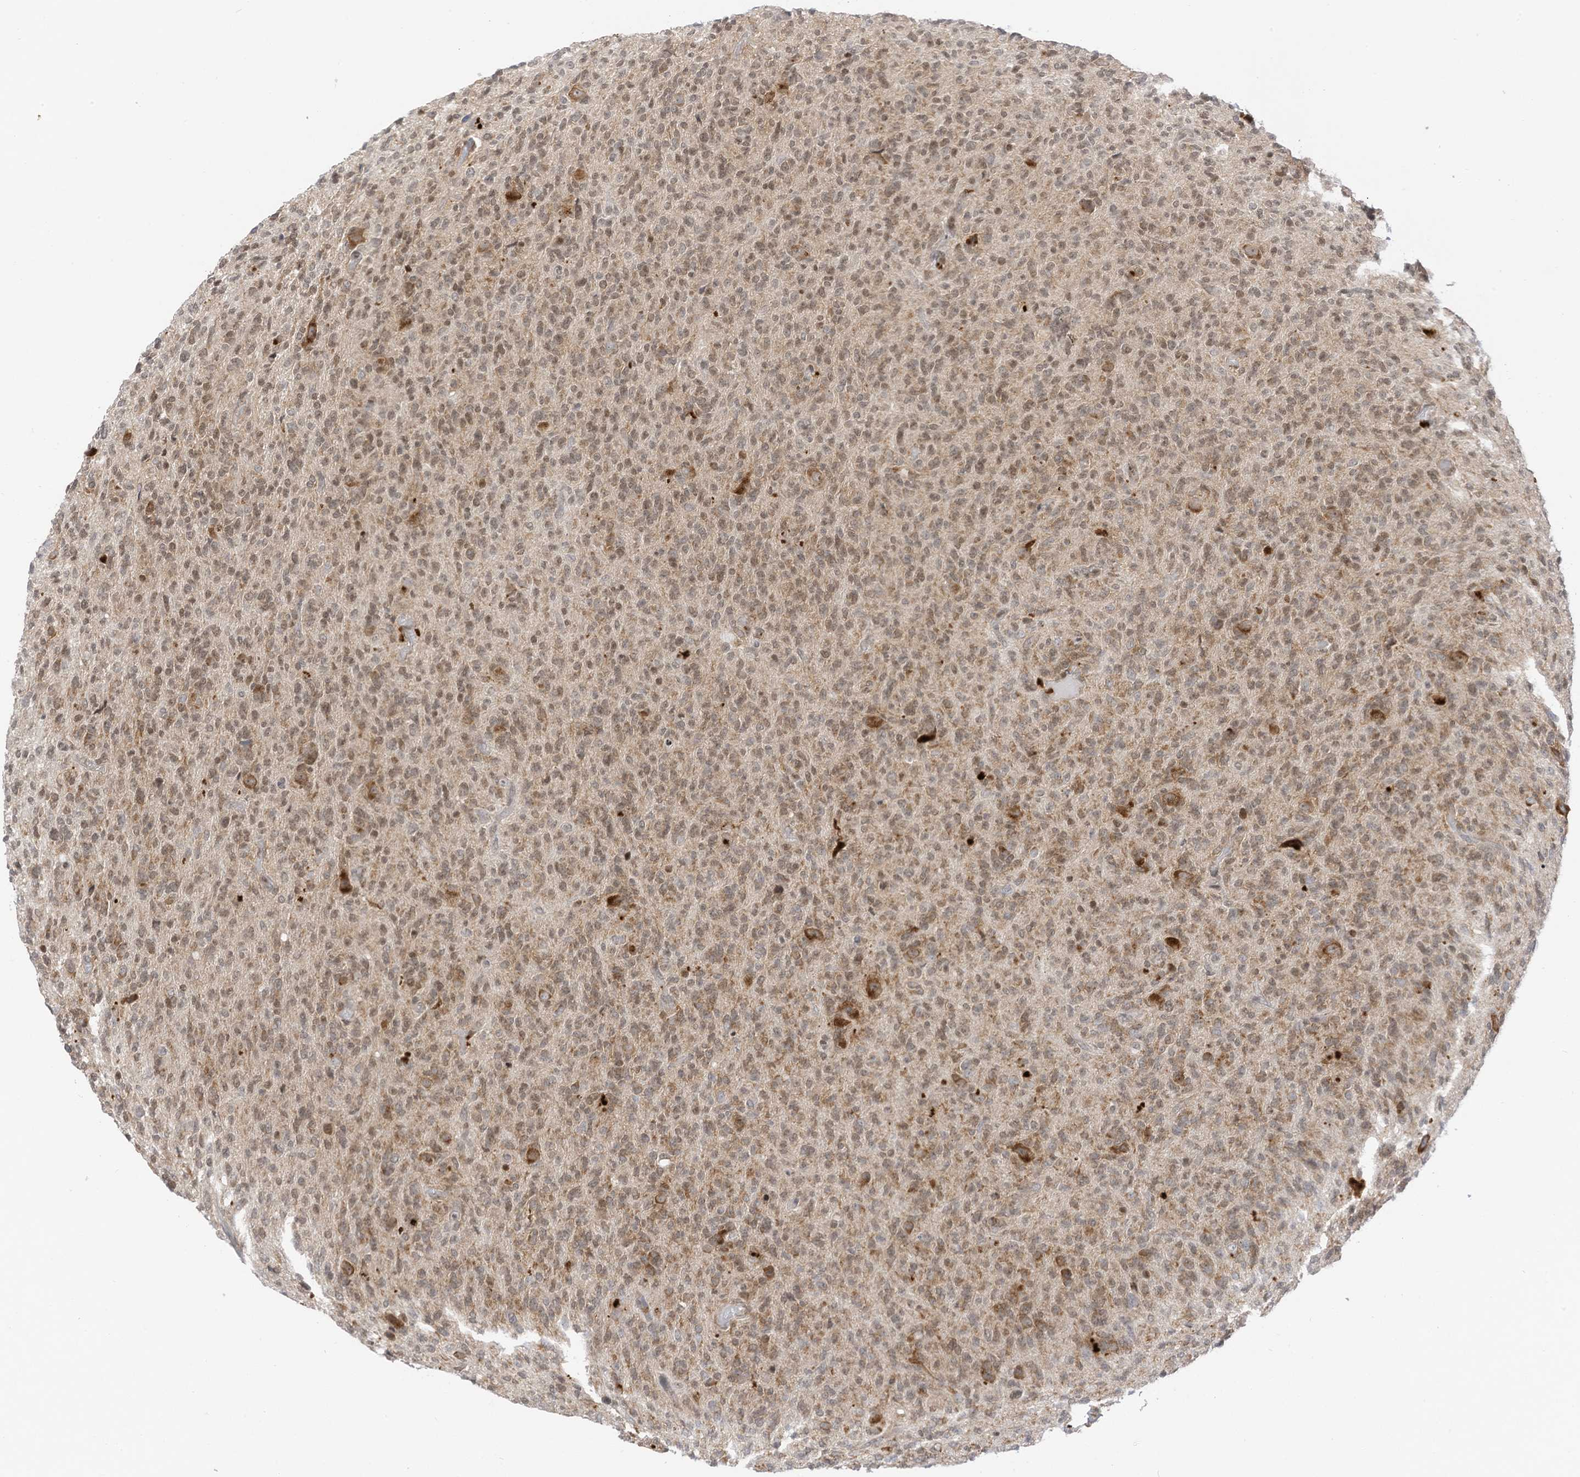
{"staining": {"intensity": "weak", "quantity": ">75%", "location": "nuclear"}, "tissue": "glioma", "cell_type": "Tumor cells", "image_type": "cancer", "snomed": [{"axis": "morphology", "description": "Glioma, malignant, High grade"}, {"axis": "topography", "description": "Brain"}], "caption": "The image demonstrates a brown stain indicating the presence of a protein in the nuclear of tumor cells in malignant high-grade glioma. The protein of interest is shown in brown color, while the nuclei are stained blue.", "gene": "EDF1", "patient": {"sex": "female", "age": 57}}